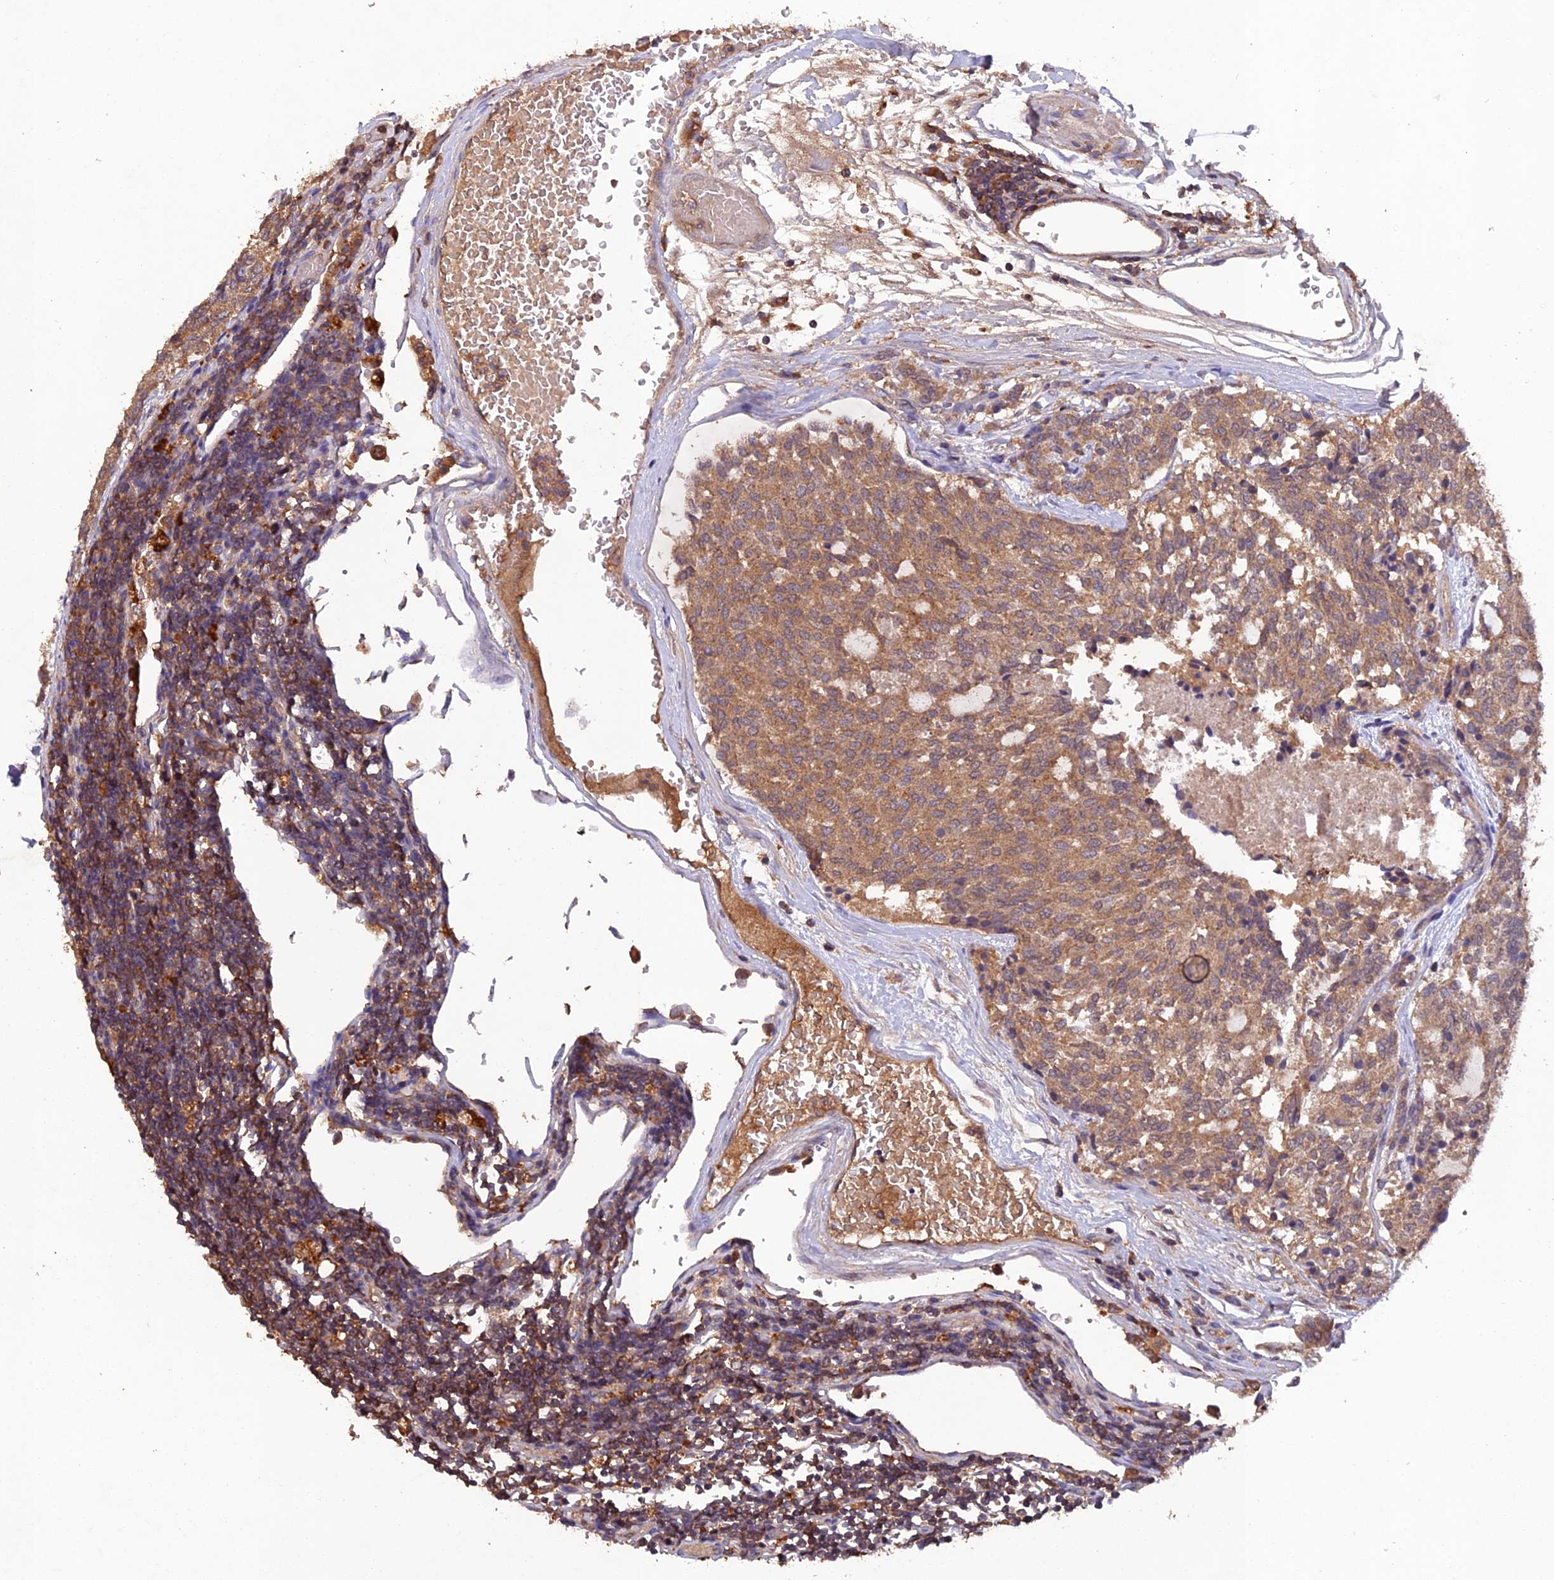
{"staining": {"intensity": "moderate", "quantity": ">75%", "location": "cytoplasmic/membranous"}, "tissue": "carcinoid", "cell_type": "Tumor cells", "image_type": "cancer", "snomed": [{"axis": "morphology", "description": "Carcinoid, malignant, NOS"}, {"axis": "topography", "description": "Pancreas"}], "caption": "A histopathology image of malignant carcinoid stained for a protein shows moderate cytoplasmic/membranous brown staining in tumor cells. (DAB (3,3'-diaminobenzidine) IHC, brown staining for protein, blue staining for nuclei).", "gene": "TMEM258", "patient": {"sex": "female", "age": 54}}